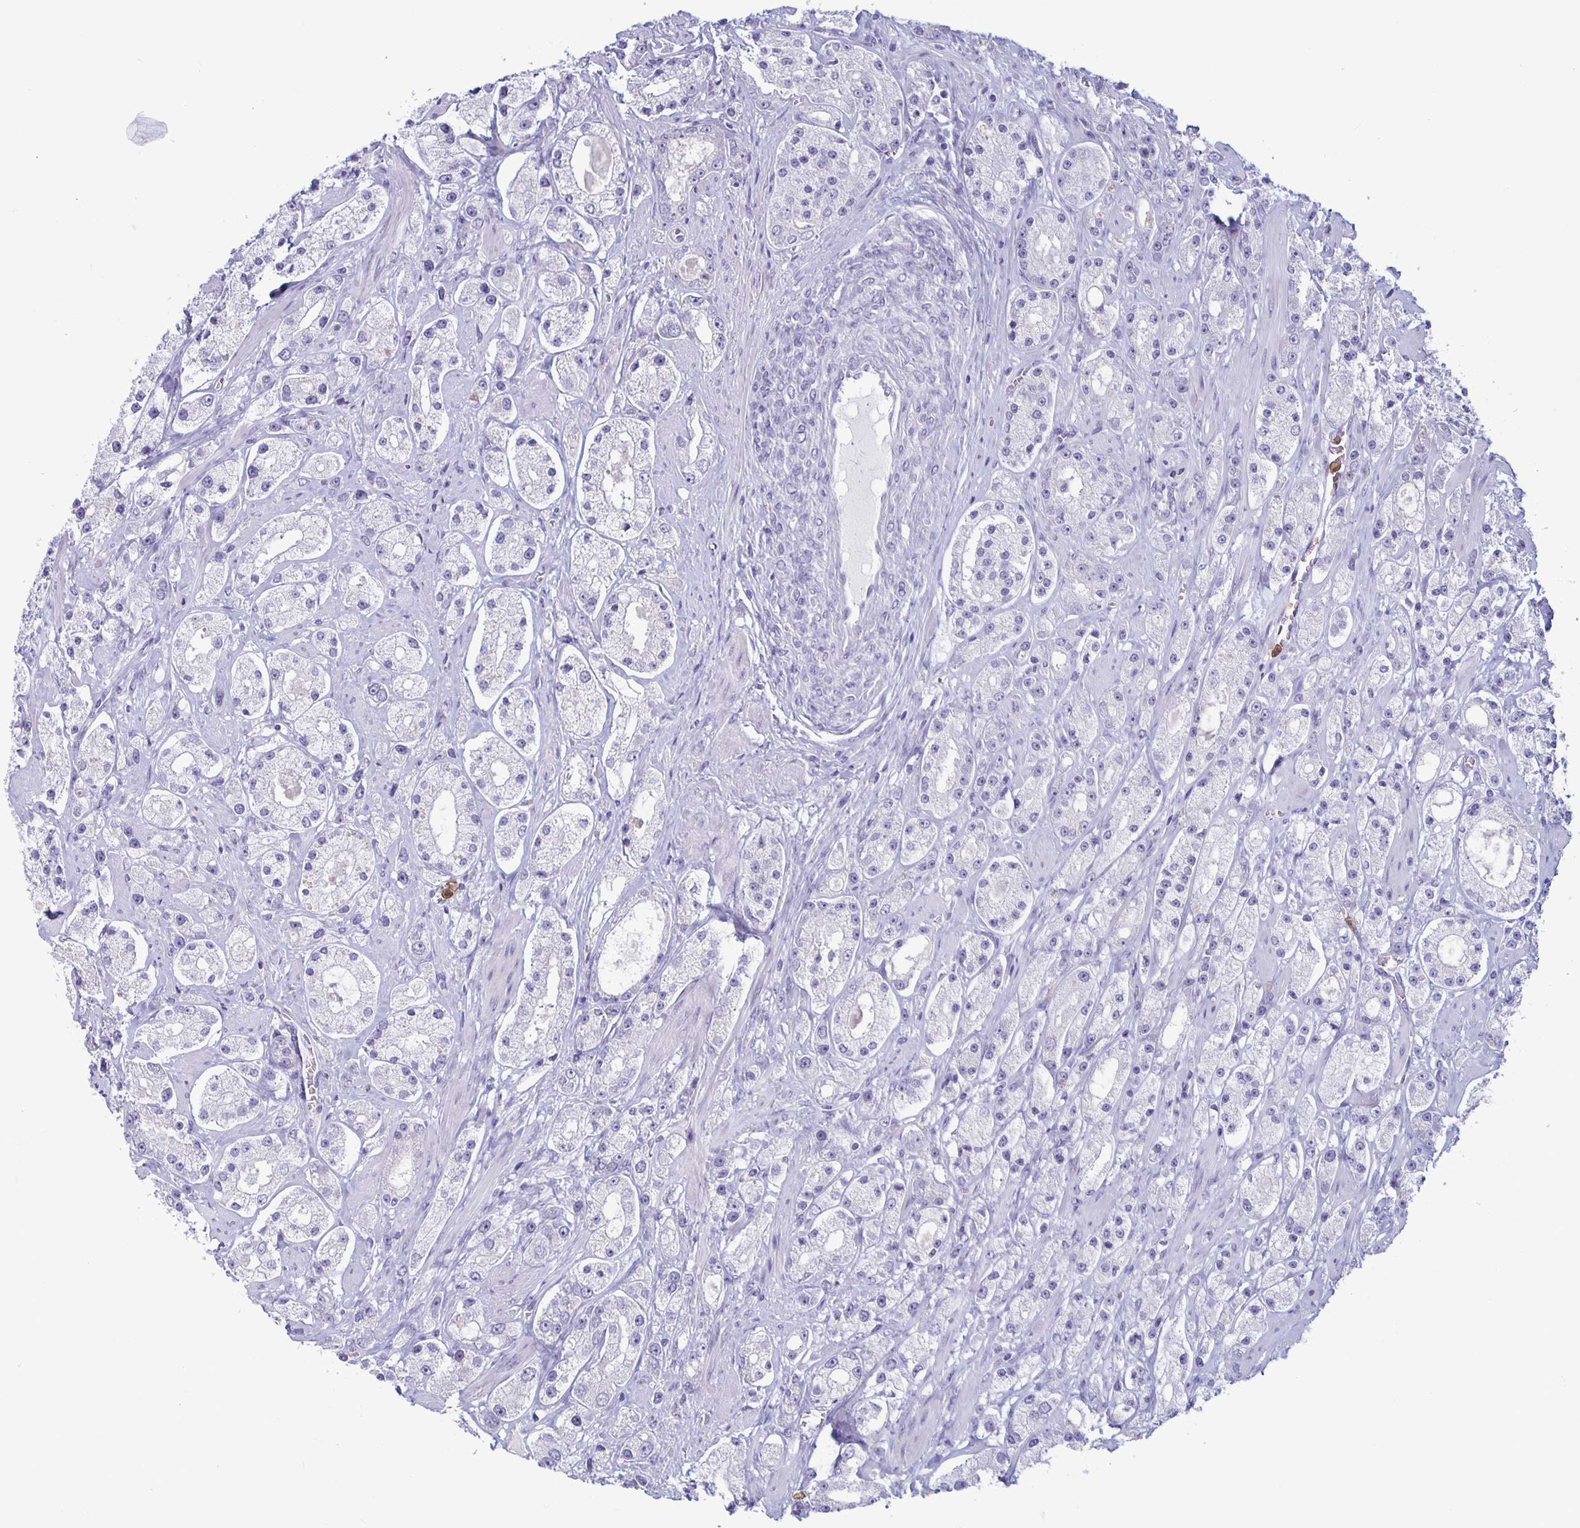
{"staining": {"intensity": "negative", "quantity": "none", "location": "none"}, "tissue": "prostate cancer", "cell_type": "Tumor cells", "image_type": "cancer", "snomed": [{"axis": "morphology", "description": "Adenocarcinoma, High grade"}, {"axis": "topography", "description": "Prostate"}], "caption": "Prostate cancer was stained to show a protein in brown. There is no significant staining in tumor cells. (Stains: DAB (3,3'-diaminobenzidine) immunohistochemistry with hematoxylin counter stain, Microscopy: brightfield microscopy at high magnification).", "gene": "PLCB3", "patient": {"sex": "male", "age": 67}}